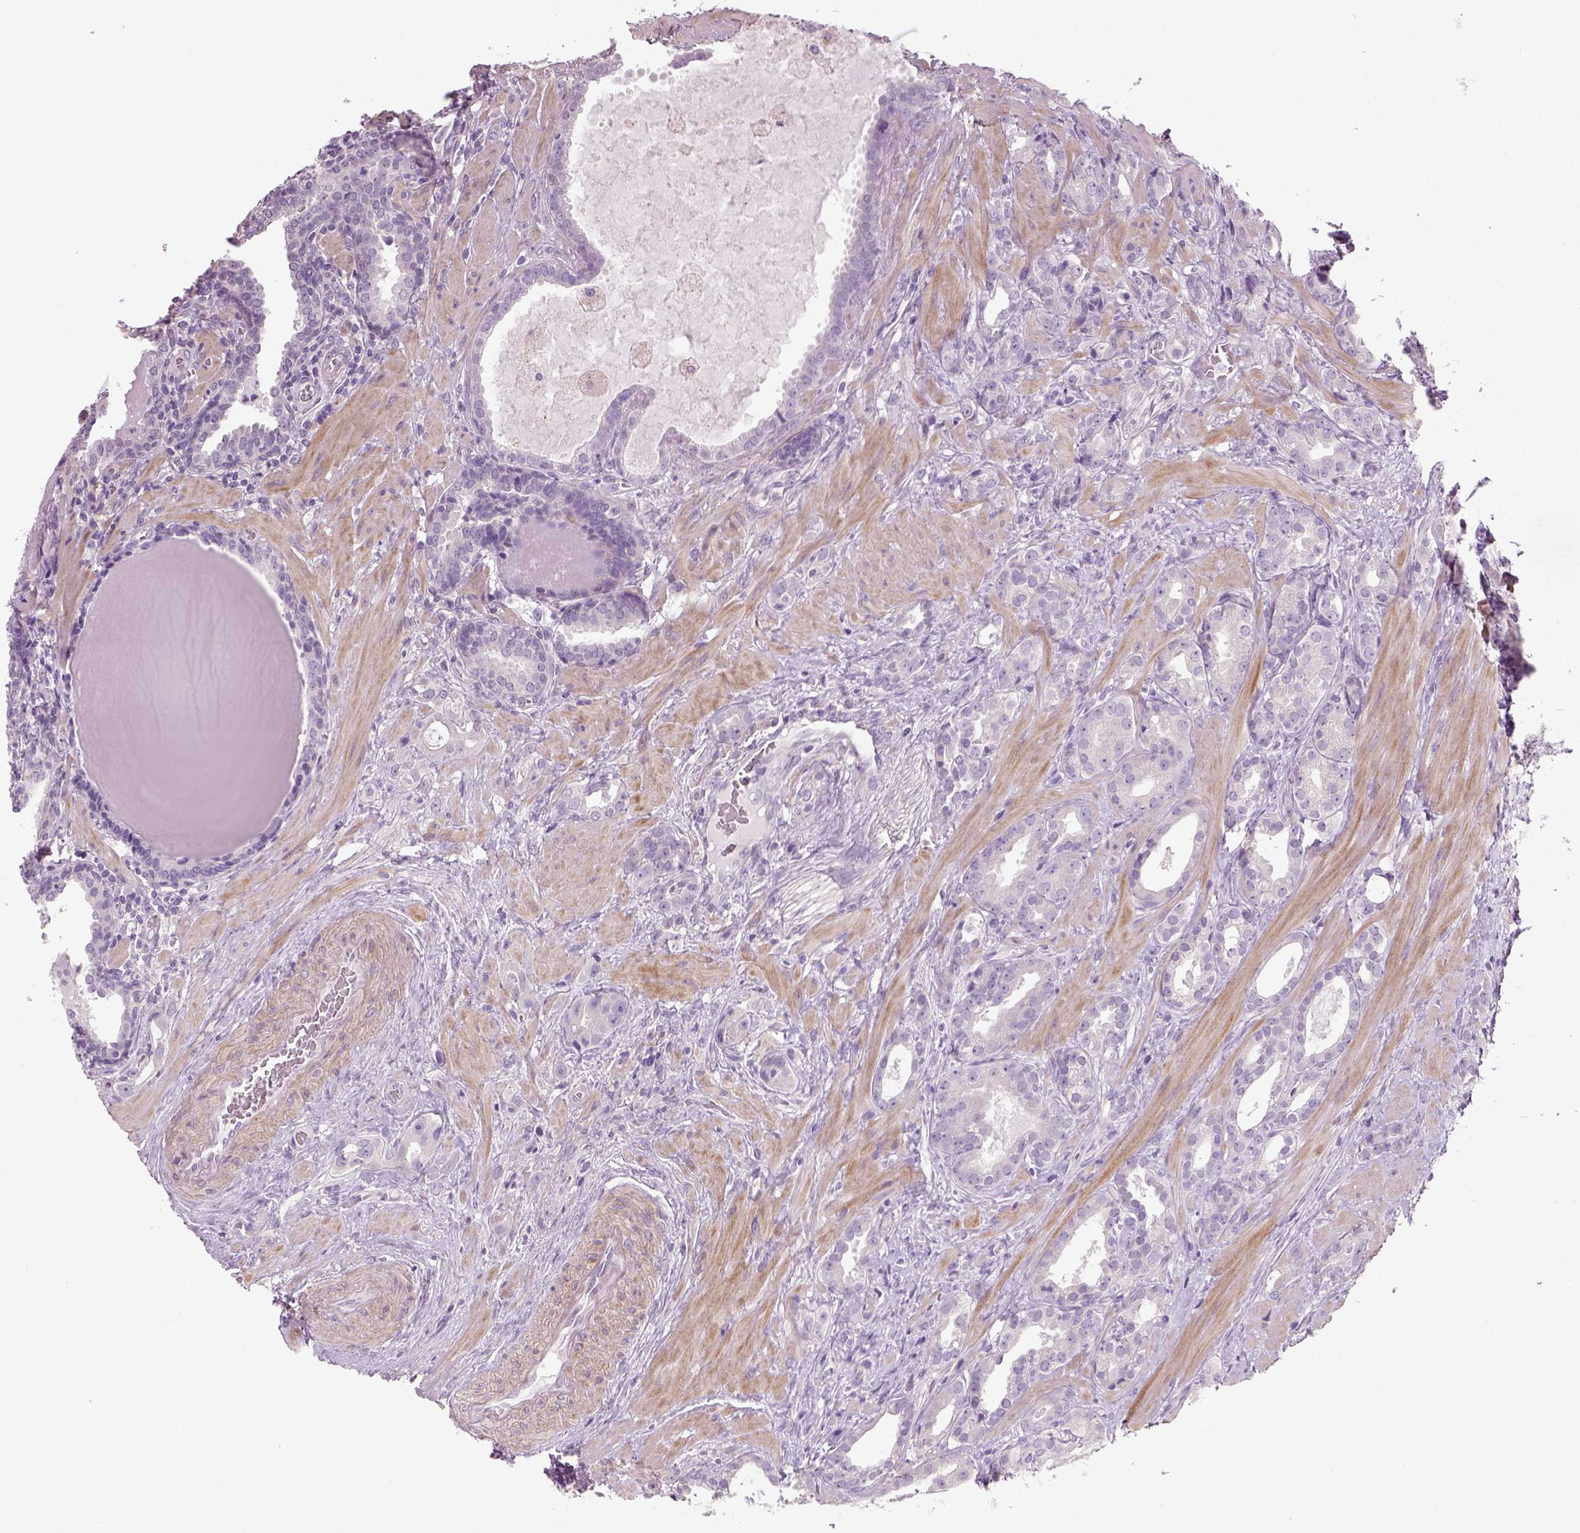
{"staining": {"intensity": "negative", "quantity": "none", "location": "none"}, "tissue": "prostate cancer", "cell_type": "Tumor cells", "image_type": "cancer", "snomed": [{"axis": "morphology", "description": "Adenocarcinoma, NOS"}, {"axis": "topography", "description": "Prostate"}], "caption": "Immunohistochemical staining of prostate cancer shows no significant expression in tumor cells. (DAB (3,3'-diaminobenzidine) immunohistochemistry (IHC) visualized using brightfield microscopy, high magnification).", "gene": "ELOVL3", "patient": {"sex": "male", "age": 57}}